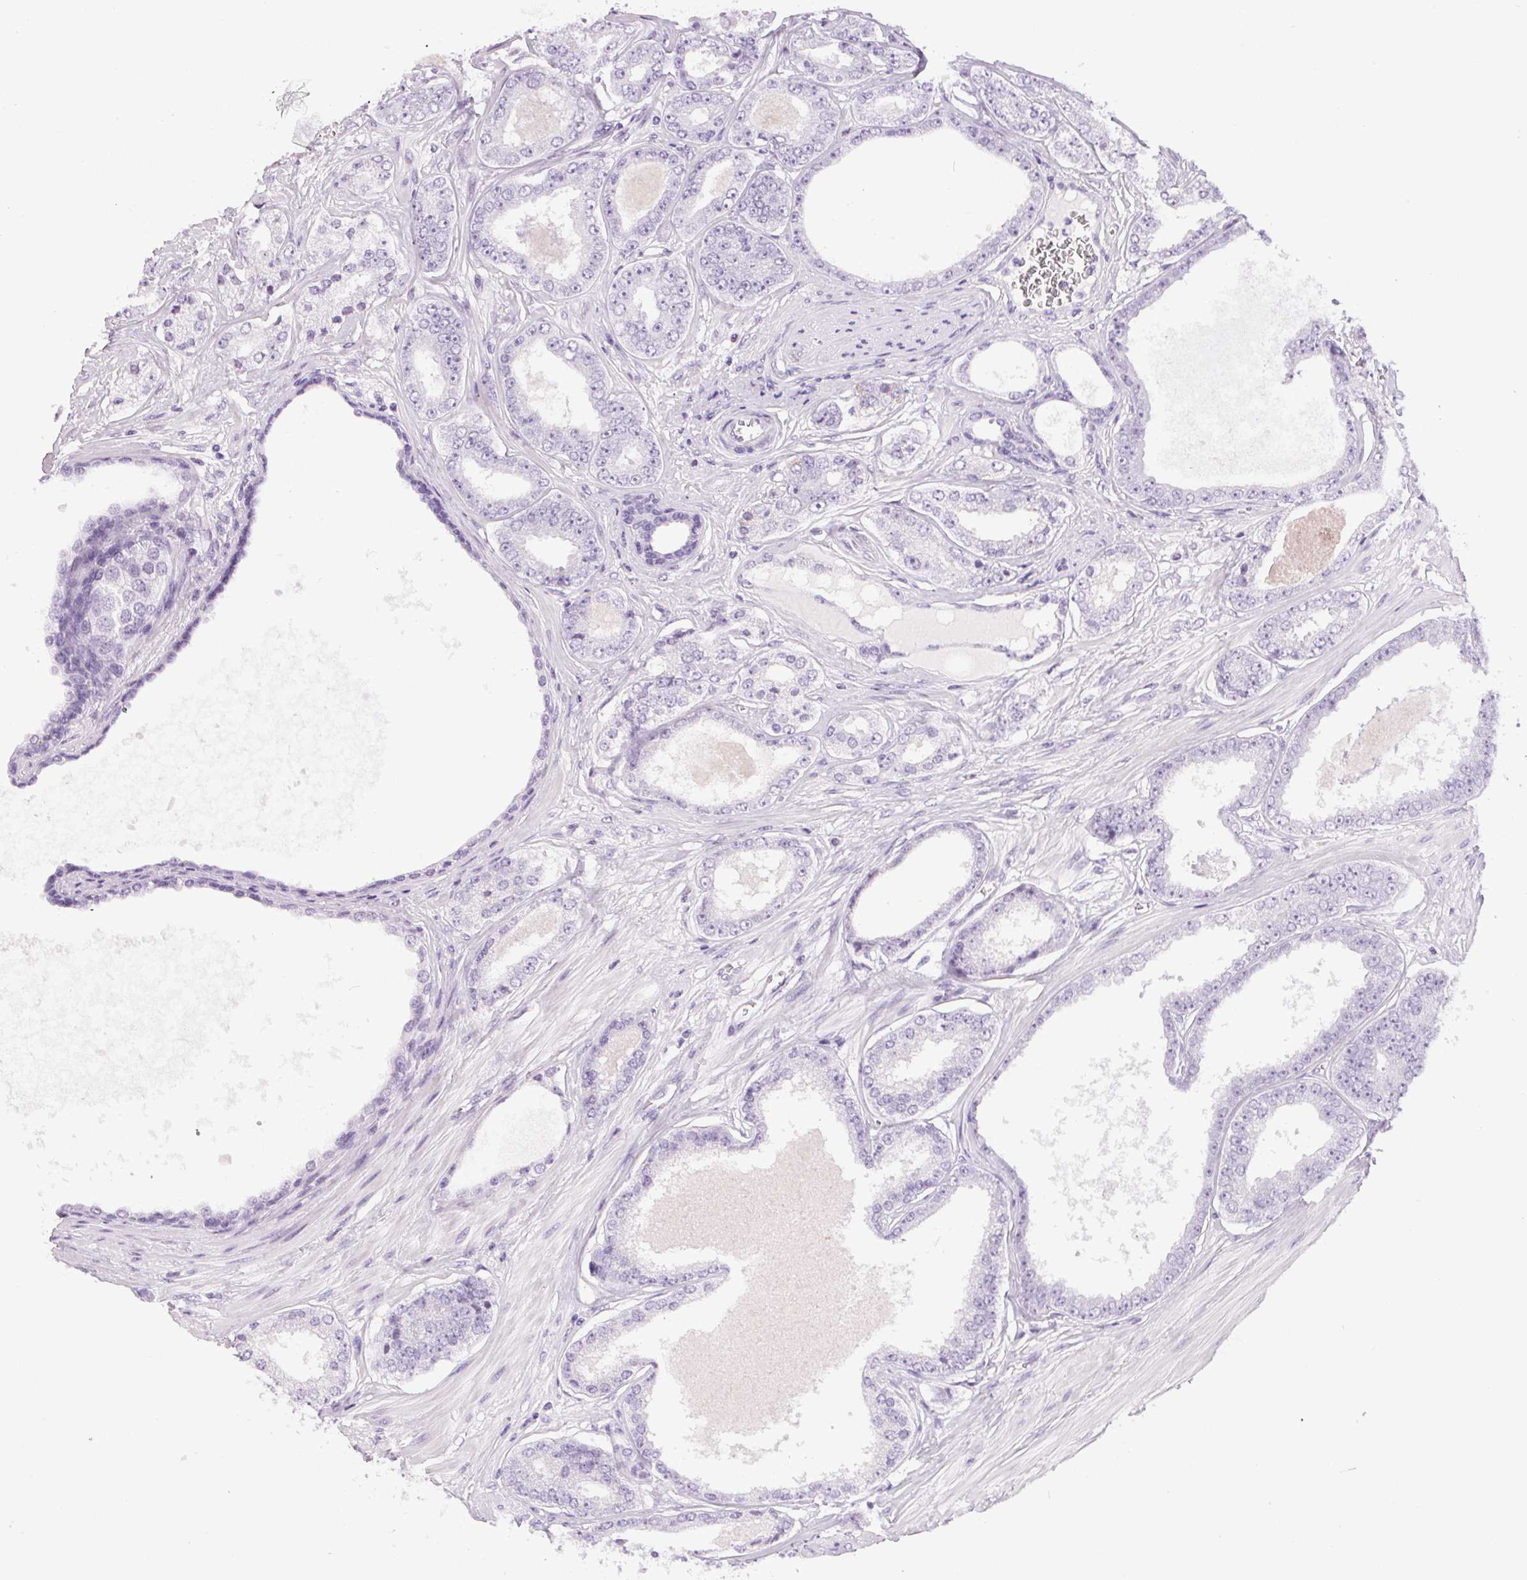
{"staining": {"intensity": "moderate", "quantity": "<25%", "location": "cytoplasmic/membranous"}, "tissue": "prostate cancer", "cell_type": "Tumor cells", "image_type": "cancer", "snomed": [{"axis": "morphology", "description": "Adenocarcinoma, NOS"}, {"axis": "topography", "description": "Prostate"}], "caption": "Prostate adenocarcinoma stained with IHC reveals moderate cytoplasmic/membranous expression in about <25% of tumor cells.", "gene": "TMEM88B", "patient": {"sex": "male", "age": 64}}